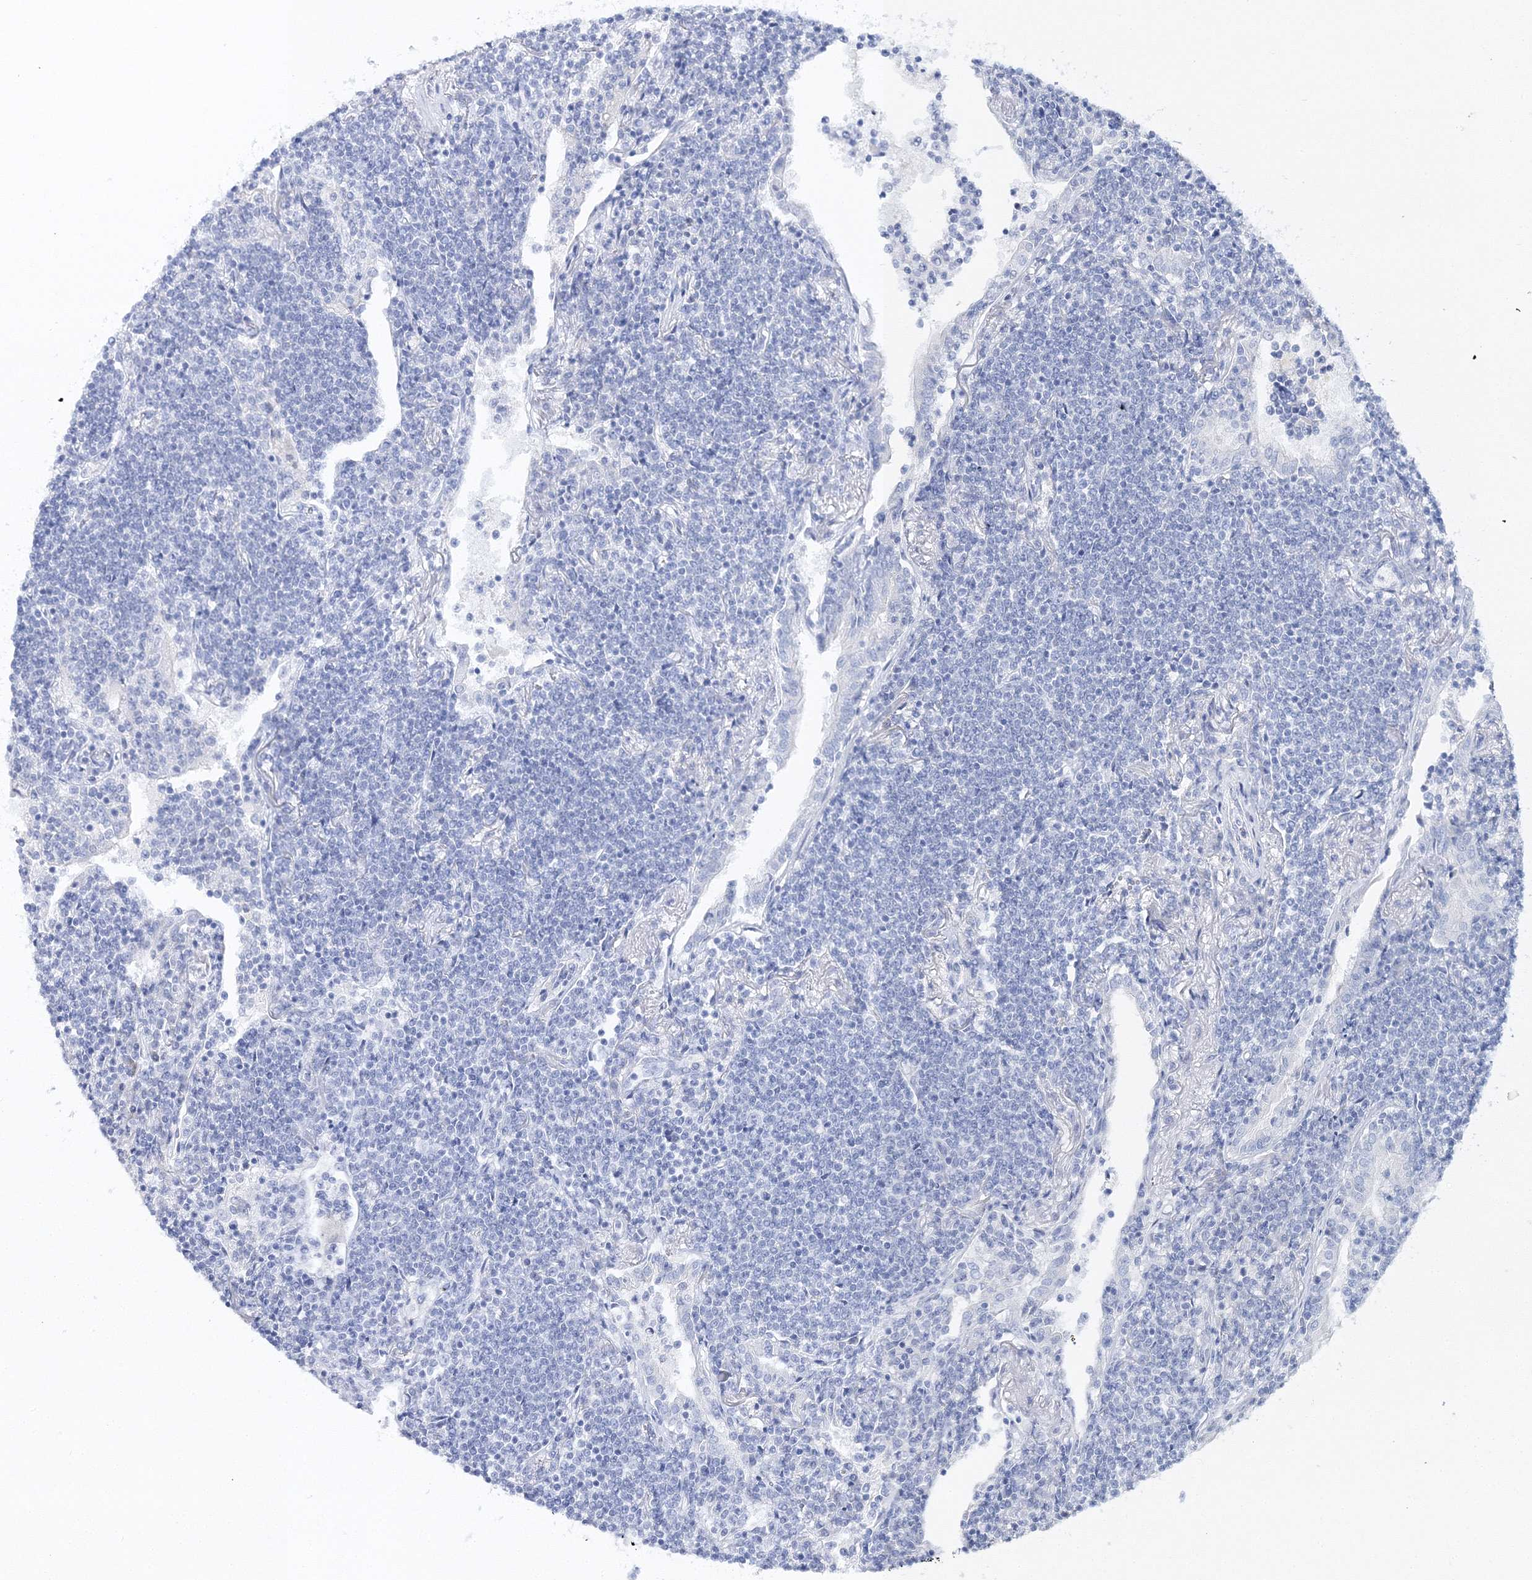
{"staining": {"intensity": "negative", "quantity": "none", "location": "none"}, "tissue": "lymphoma", "cell_type": "Tumor cells", "image_type": "cancer", "snomed": [{"axis": "morphology", "description": "Malignant lymphoma, non-Hodgkin's type, Low grade"}, {"axis": "topography", "description": "Lung"}], "caption": "Immunohistochemistry (IHC) of lymphoma exhibits no staining in tumor cells.", "gene": "MYOZ2", "patient": {"sex": "female", "age": 71}}